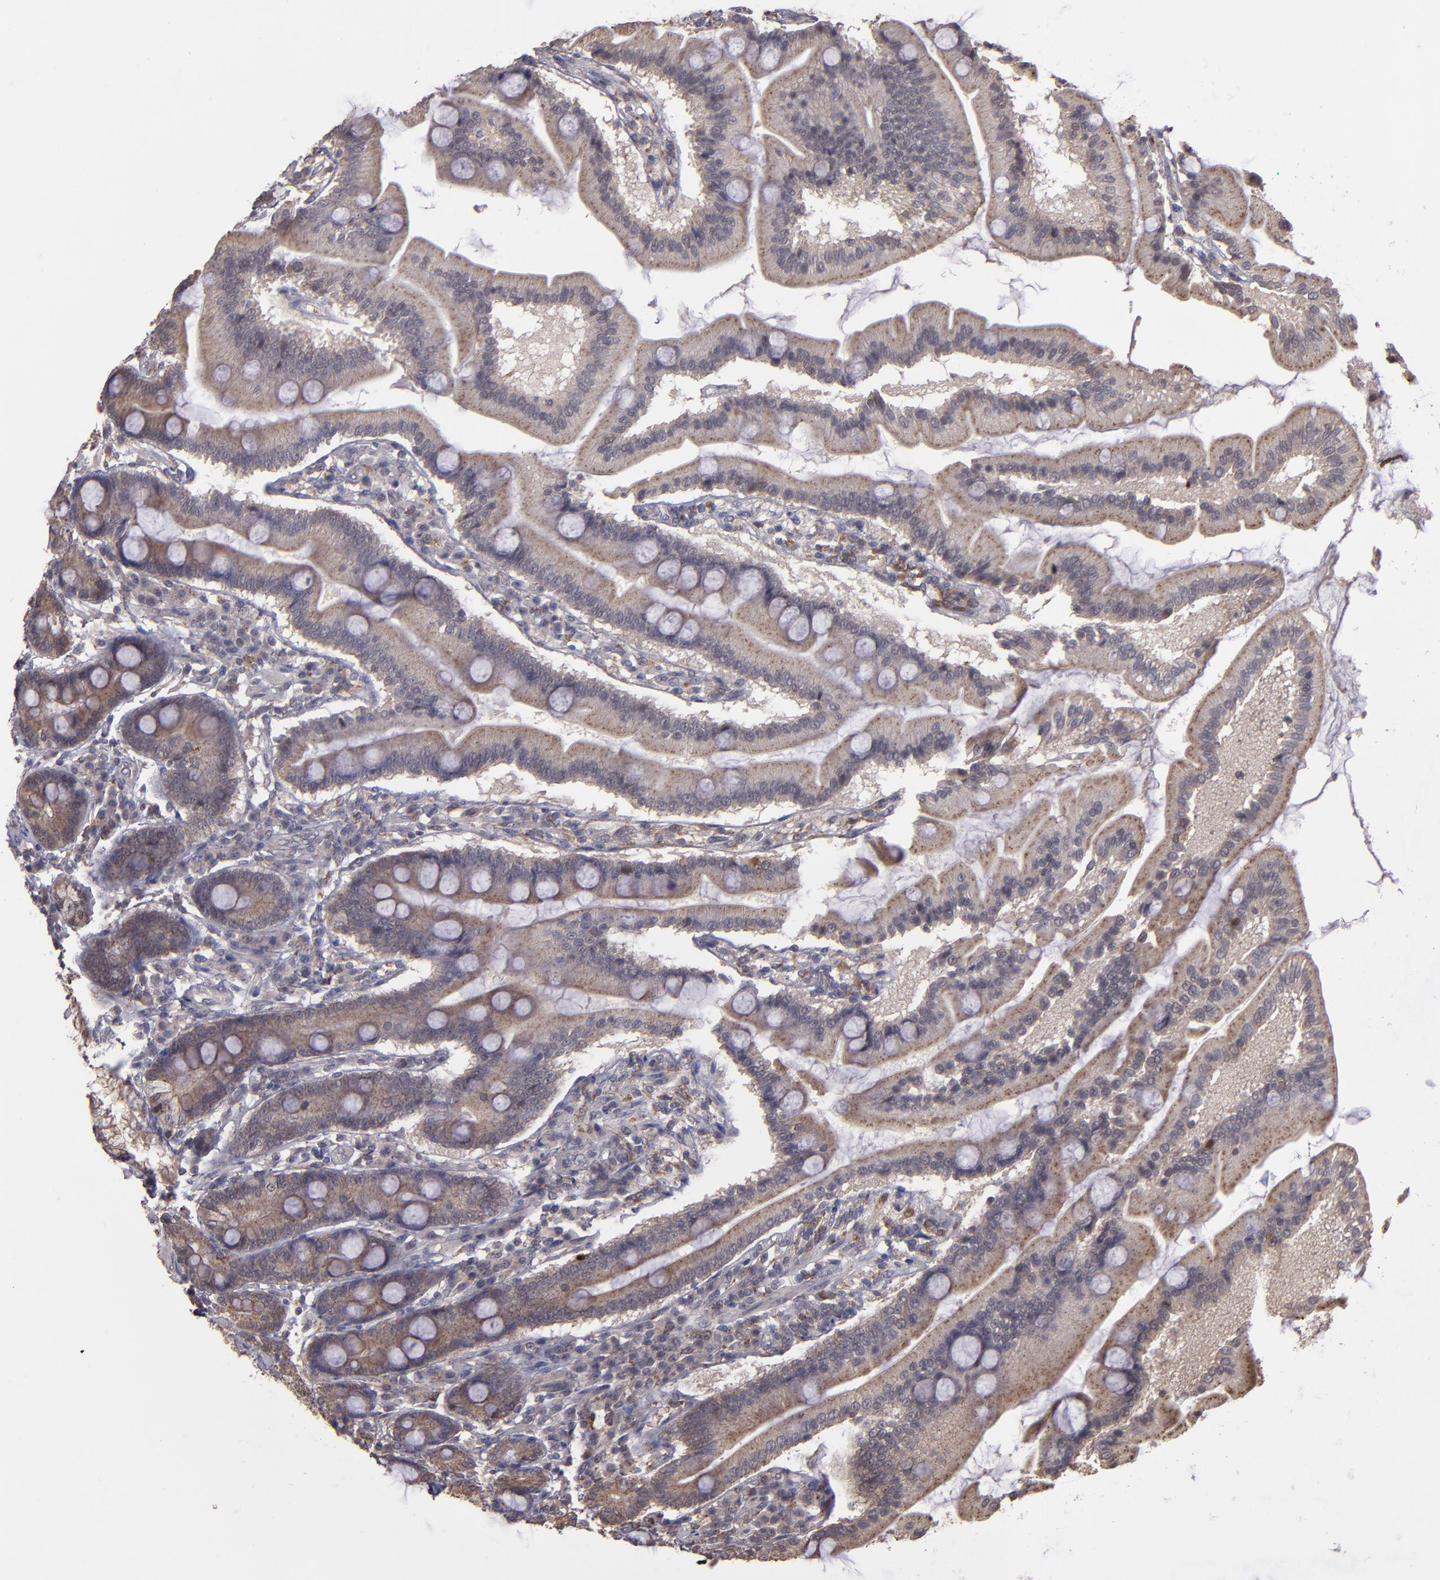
{"staining": {"intensity": "moderate", "quantity": ">75%", "location": "cytoplasmic/membranous,nuclear"}, "tissue": "duodenum", "cell_type": "Glandular cells", "image_type": "normal", "snomed": [{"axis": "morphology", "description": "Normal tissue, NOS"}, {"axis": "topography", "description": "Duodenum"}], "caption": "Duodenum stained with immunohistochemistry (IHC) exhibits moderate cytoplasmic/membranous,nuclear positivity in approximately >75% of glandular cells.", "gene": "SIPA1L1", "patient": {"sex": "female", "age": 64}}